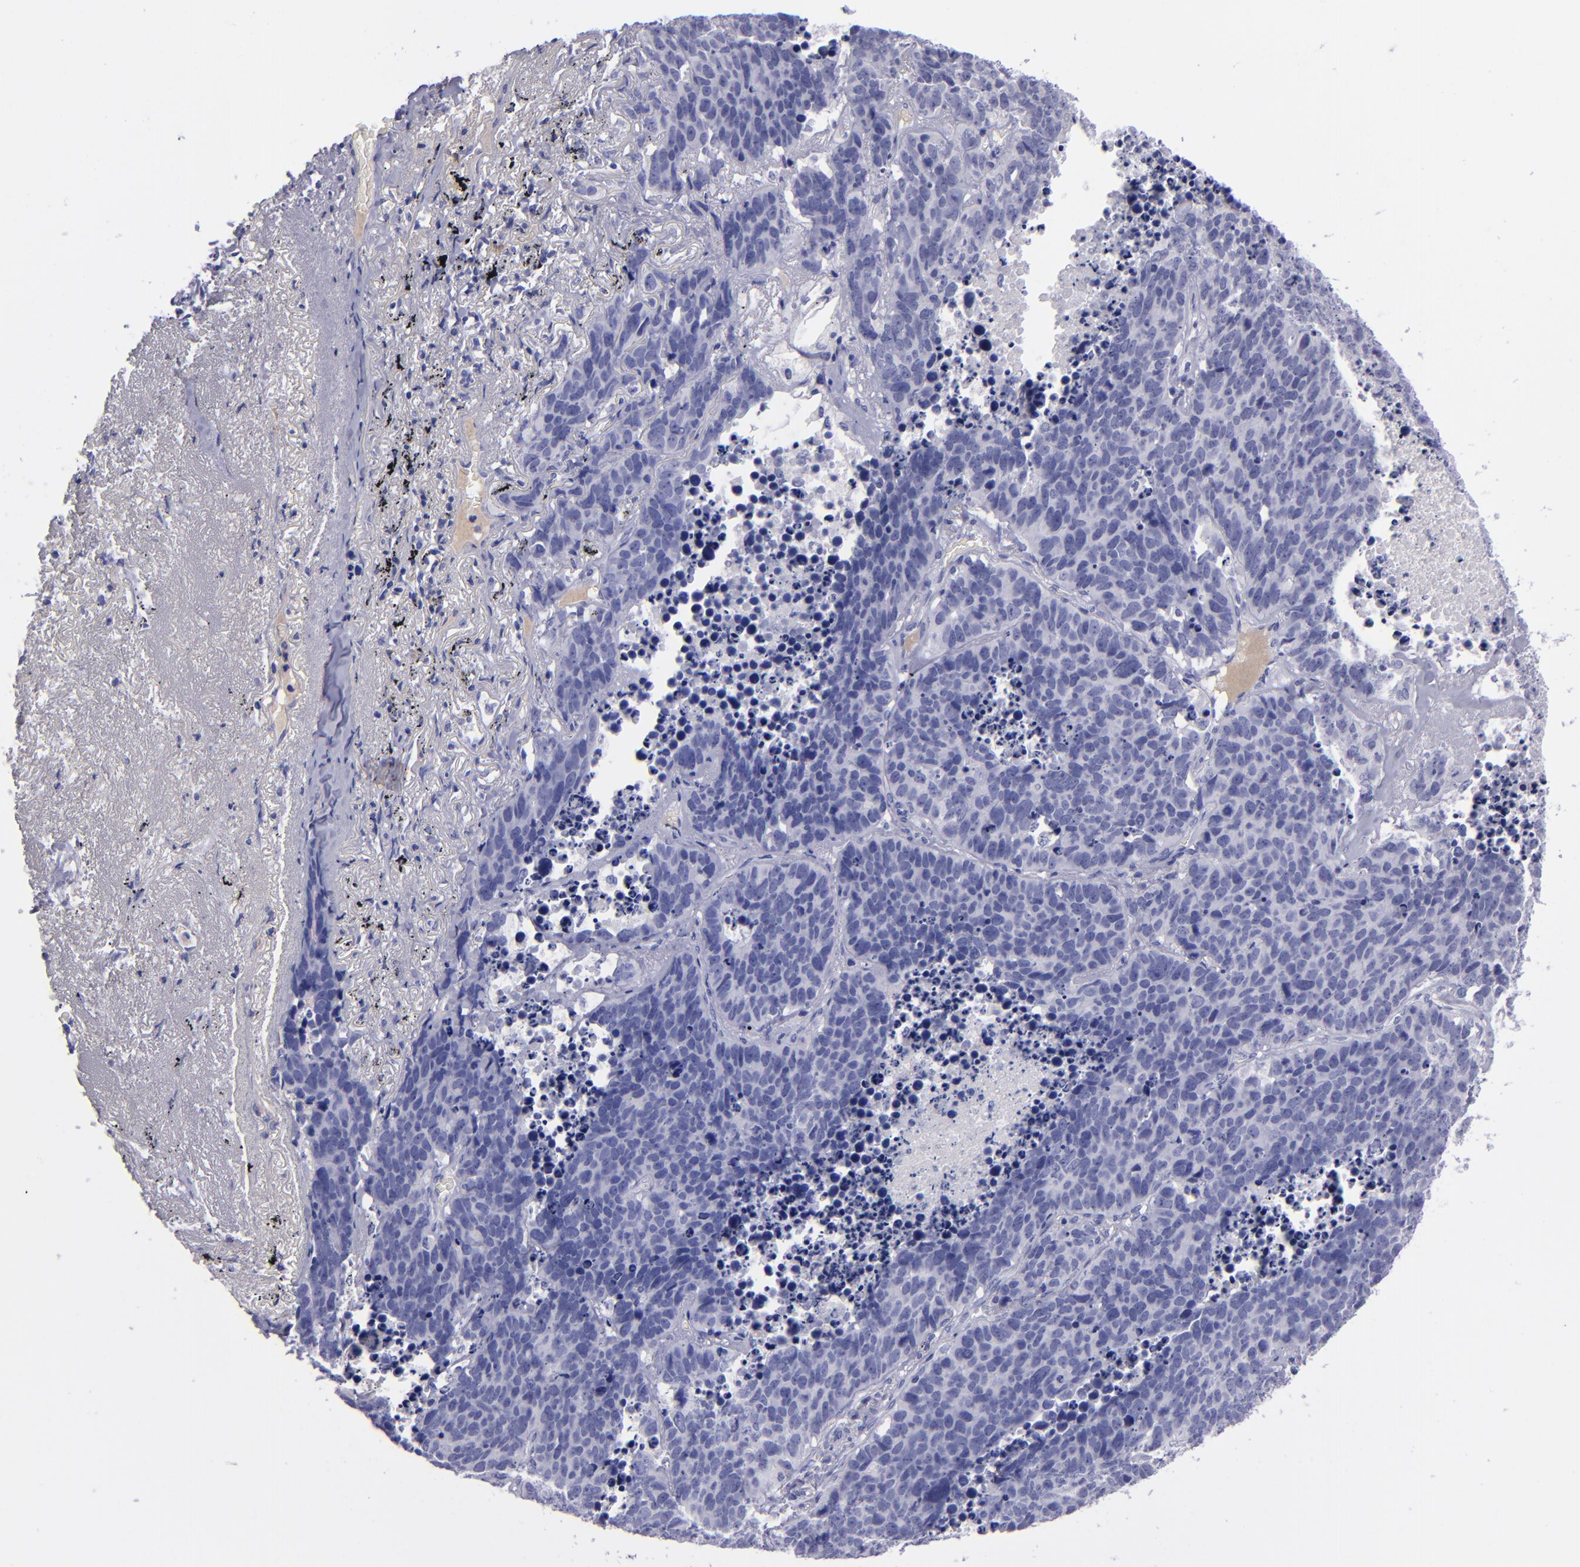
{"staining": {"intensity": "negative", "quantity": "none", "location": "none"}, "tissue": "lung cancer", "cell_type": "Tumor cells", "image_type": "cancer", "snomed": [{"axis": "morphology", "description": "Carcinoid, malignant, NOS"}, {"axis": "topography", "description": "Lung"}], "caption": "Immunohistochemistry (IHC) photomicrograph of lung cancer stained for a protein (brown), which reveals no expression in tumor cells.", "gene": "CD37", "patient": {"sex": "male", "age": 60}}